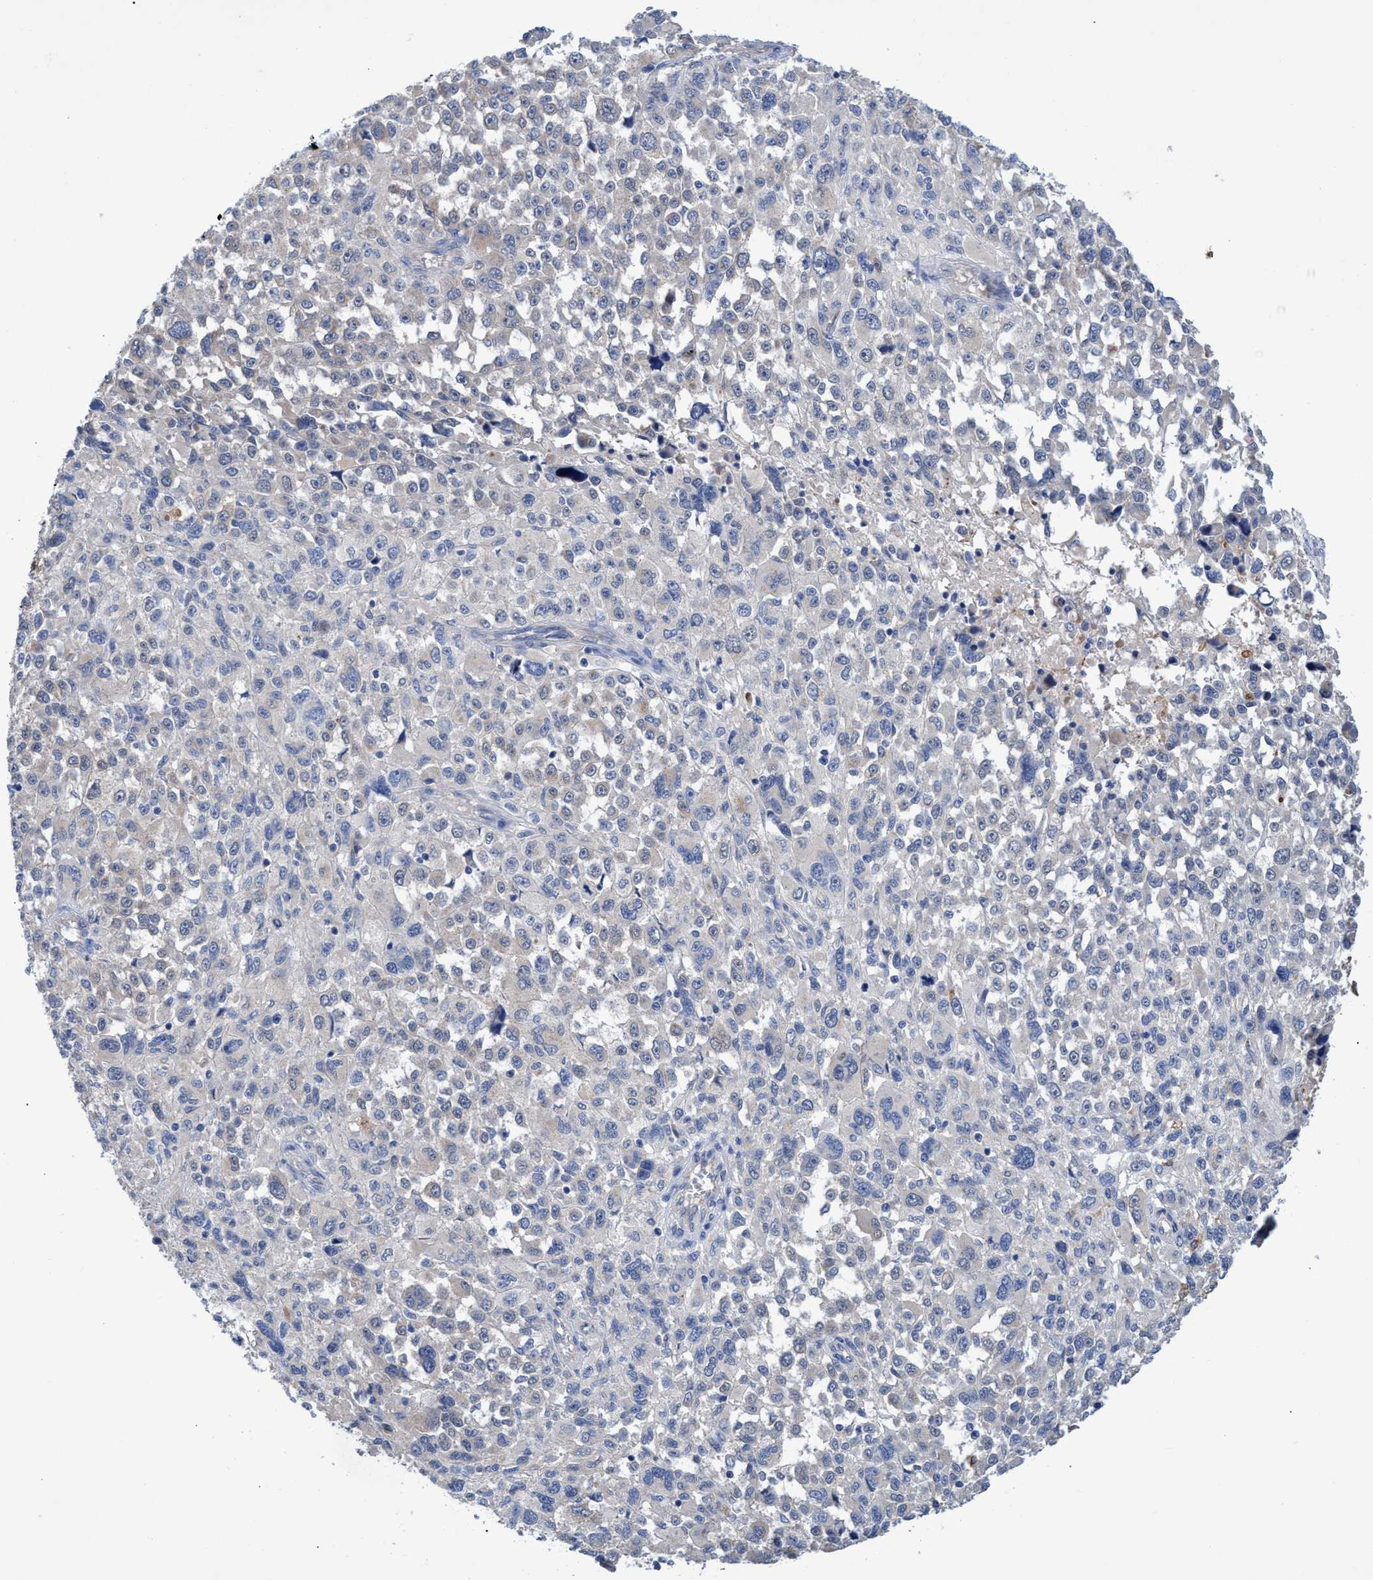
{"staining": {"intensity": "negative", "quantity": "none", "location": "none"}, "tissue": "melanoma", "cell_type": "Tumor cells", "image_type": "cancer", "snomed": [{"axis": "morphology", "description": "Malignant melanoma, NOS"}, {"axis": "topography", "description": "Skin"}], "caption": "Human malignant melanoma stained for a protein using immunohistochemistry reveals no expression in tumor cells.", "gene": "SVEP1", "patient": {"sex": "female", "age": 55}}